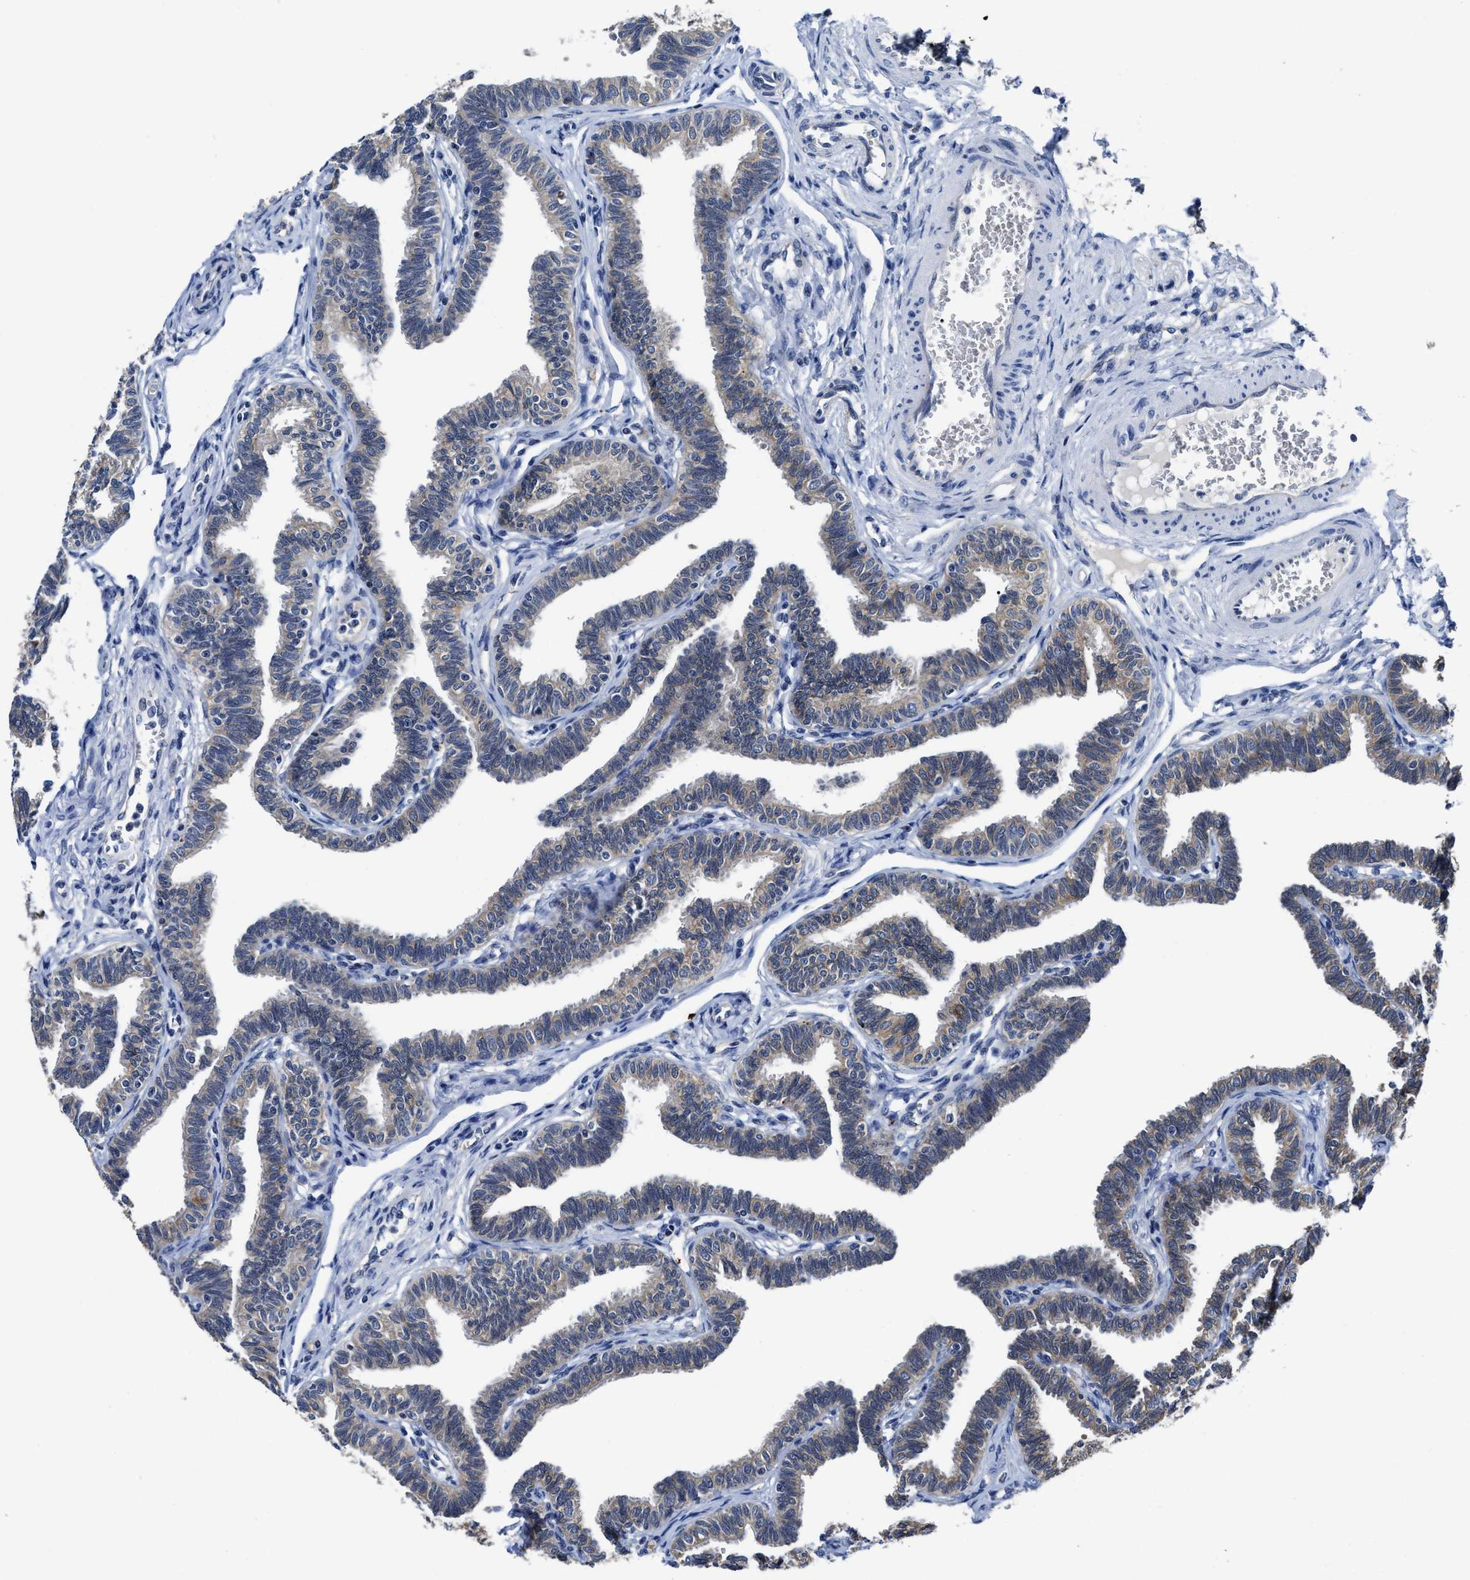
{"staining": {"intensity": "negative", "quantity": "none", "location": "none"}, "tissue": "fallopian tube", "cell_type": "Glandular cells", "image_type": "normal", "snomed": [{"axis": "morphology", "description": "Normal tissue, NOS"}, {"axis": "topography", "description": "Fallopian tube"}, {"axis": "topography", "description": "Ovary"}], "caption": "Glandular cells show no significant expression in normal fallopian tube. (Stains: DAB (3,3'-diaminobenzidine) IHC with hematoxylin counter stain, Microscopy: brightfield microscopy at high magnification).", "gene": "GHITM", "patient": {"sex": "female", "age": 23}}